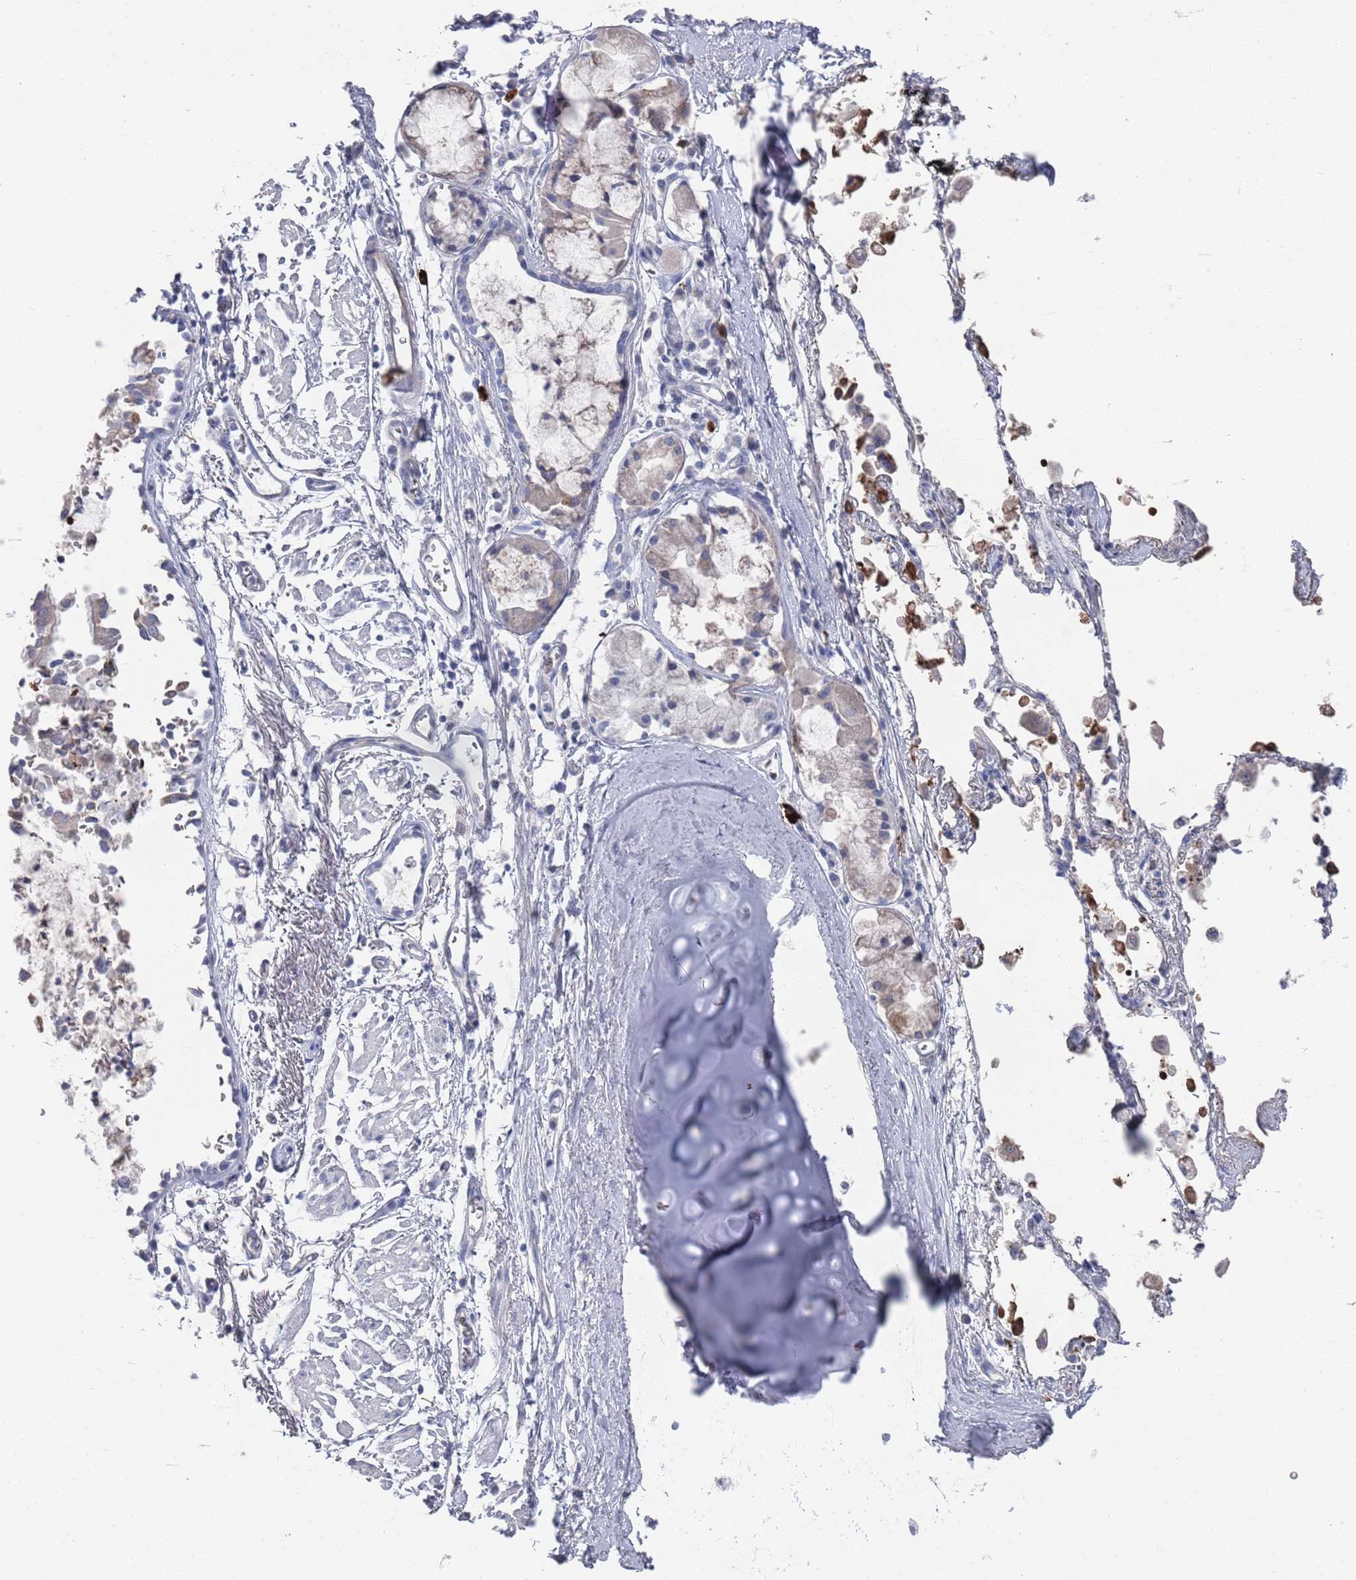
{"staining": {"intensity": "negative", "quantity": "none", "location": "none"}, "tissue": "soft tissue", "cell_type": "Chondrocytes", "image_type": "normal", "snomed": [{"axis": "morphology", "description": "Normal tissue, NOS"}, {"axis": "topography", "description": "Cartilage tissue"}], "caption": "Immunohistochemical staining of normal soft tissue demonstrates no significant positivity in chondrocytes.", "gene": "TMCO3", "patient": {"sex": "male", "age": 73}}